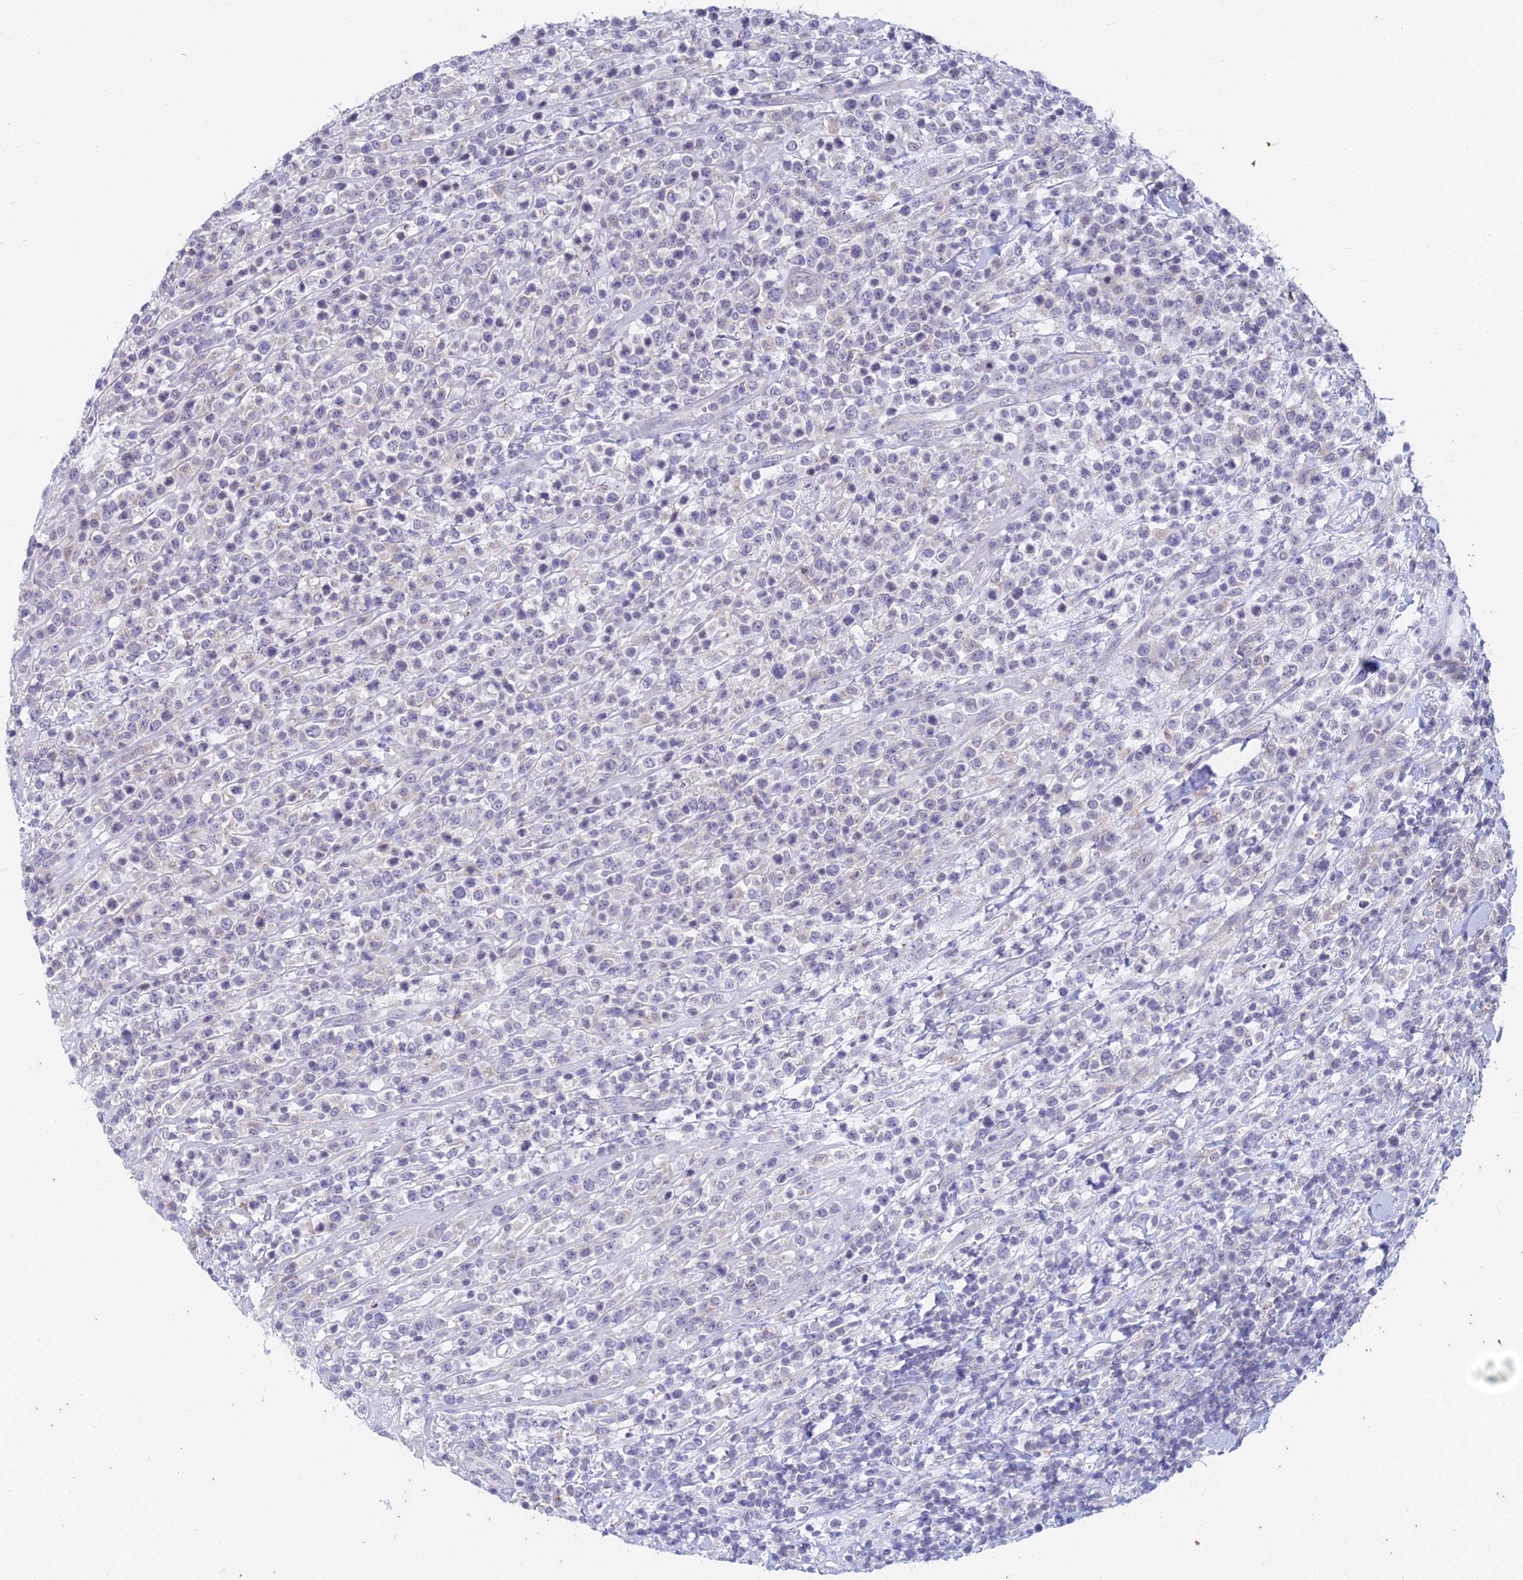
{"staining": {"intensity": "negative", "quantity": "none", "location": "none"}, "tissue": "lymphoma", "cell_type": "Tumor cells", "image_type": "cancer", "snomed": [{"axis": "morphology", "description": "Malignant lymphoma, non-Hodgkin's type, High grade"}, {"axis": "topography", "description": "Colon"}], "caption": "A high-resolution photomicrograph shows IHC staining of malignant lymphoma, non-Hodgkin's type (high-grade), which demonstrates no significant positivity in tumor cells. (DAB immunohistochemistry, high magnification).", "gene": "EEF2KMT", "patient": {"sex": "female", "age": 53}}